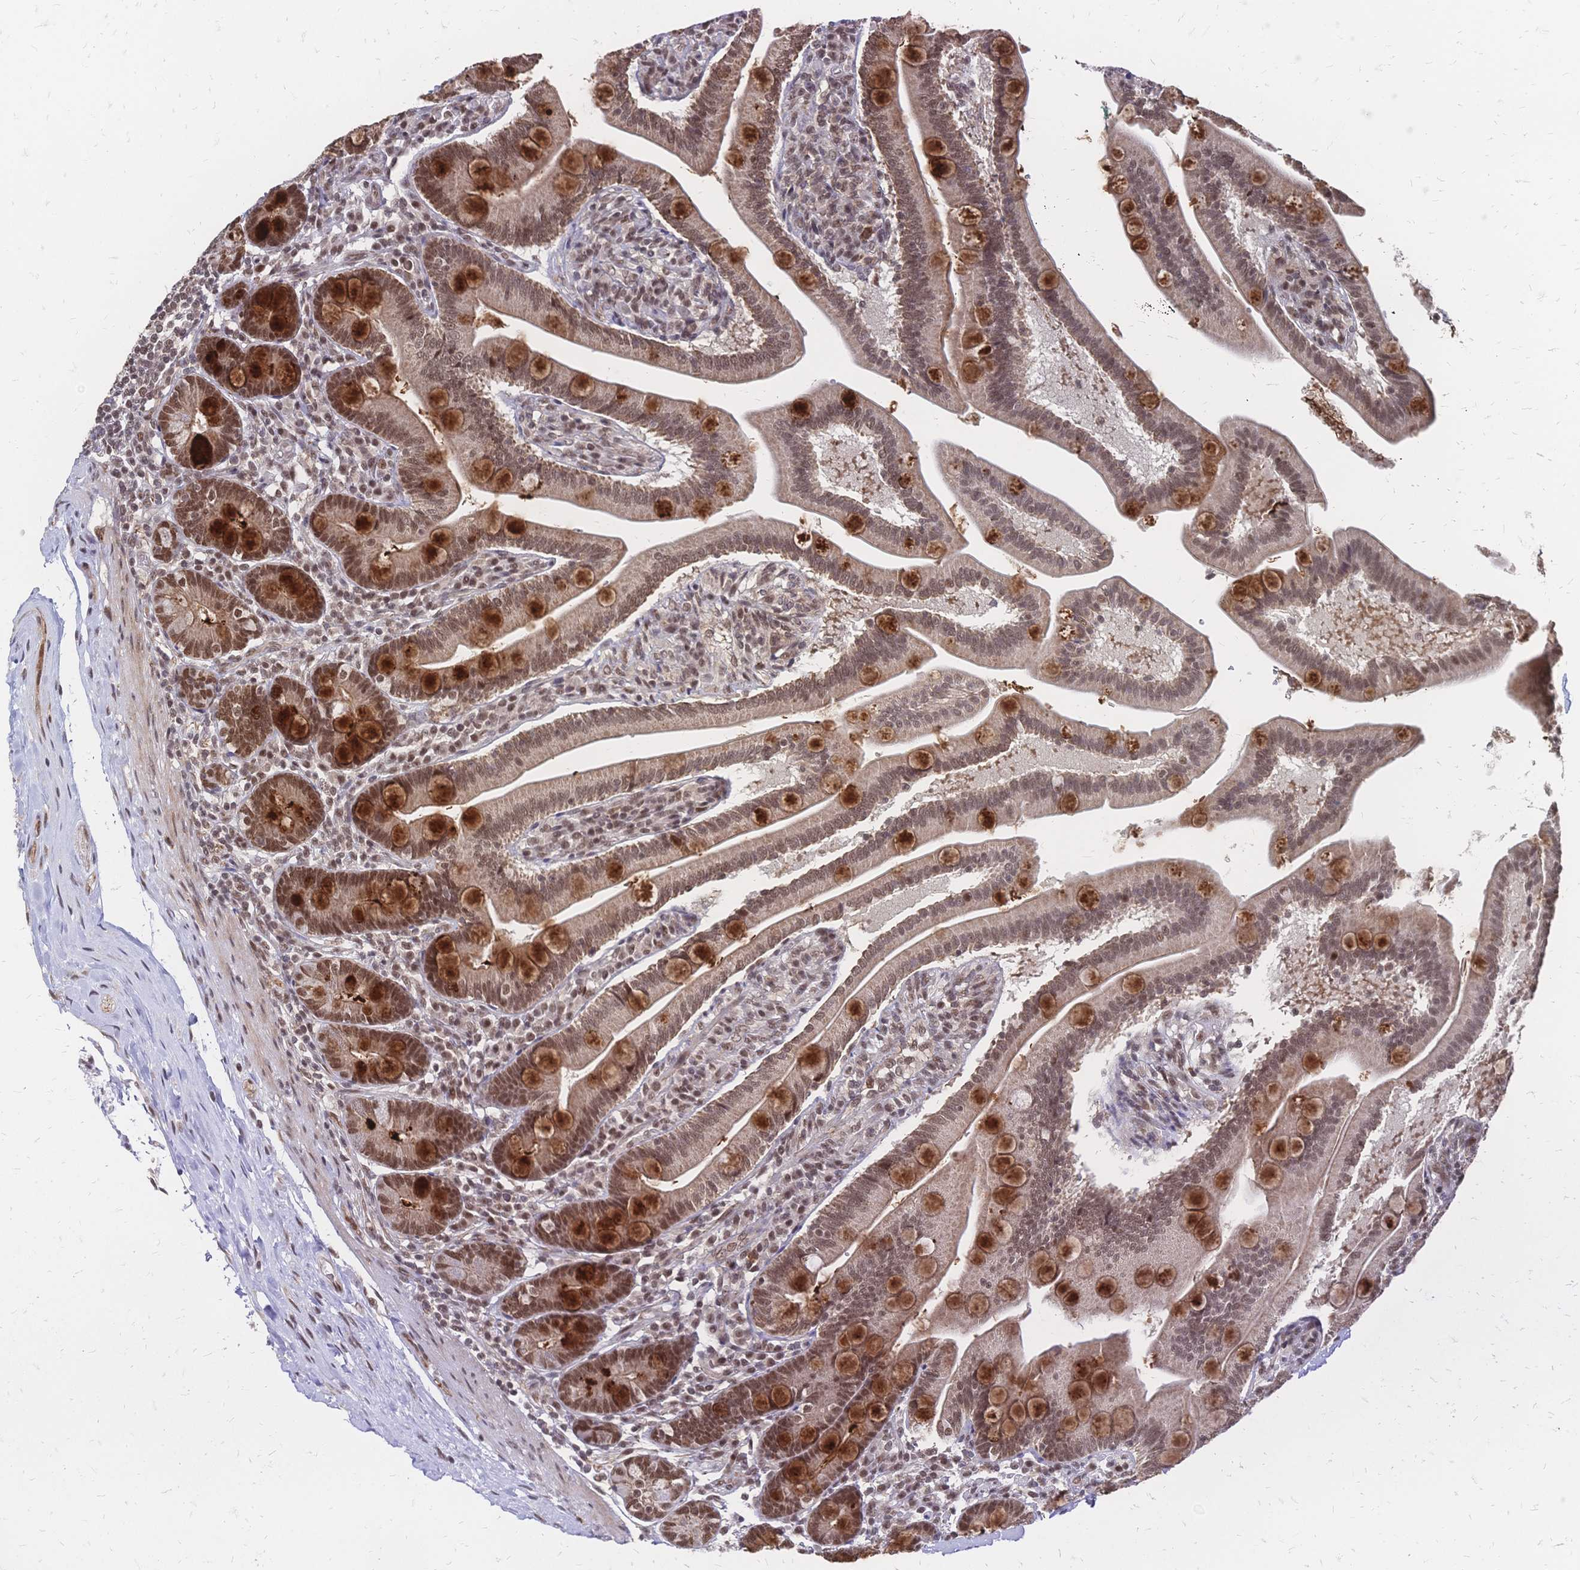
{"staining": {"intensity": "strong", "quantity": ">75%", "location": "cytoplasmic/membranous,nuclear"}, "tissue": "duodenum", "cell_type": "Glandular cells", "image_type": "normal", "snomed": [{"axis": "morphology", "description": "Normal tissue, NOS"}, {"axis": "topography", "description": "Duodenum"}], "caption": "Immunohistochemical staining of normal duodenum shows >75% levels of strong cytoplasmic/membranous,nuclear protein positivity in approximately >75% of glandular cells.", "gene": "NELFA", "patient": {"sex": "female", "age": 67}}